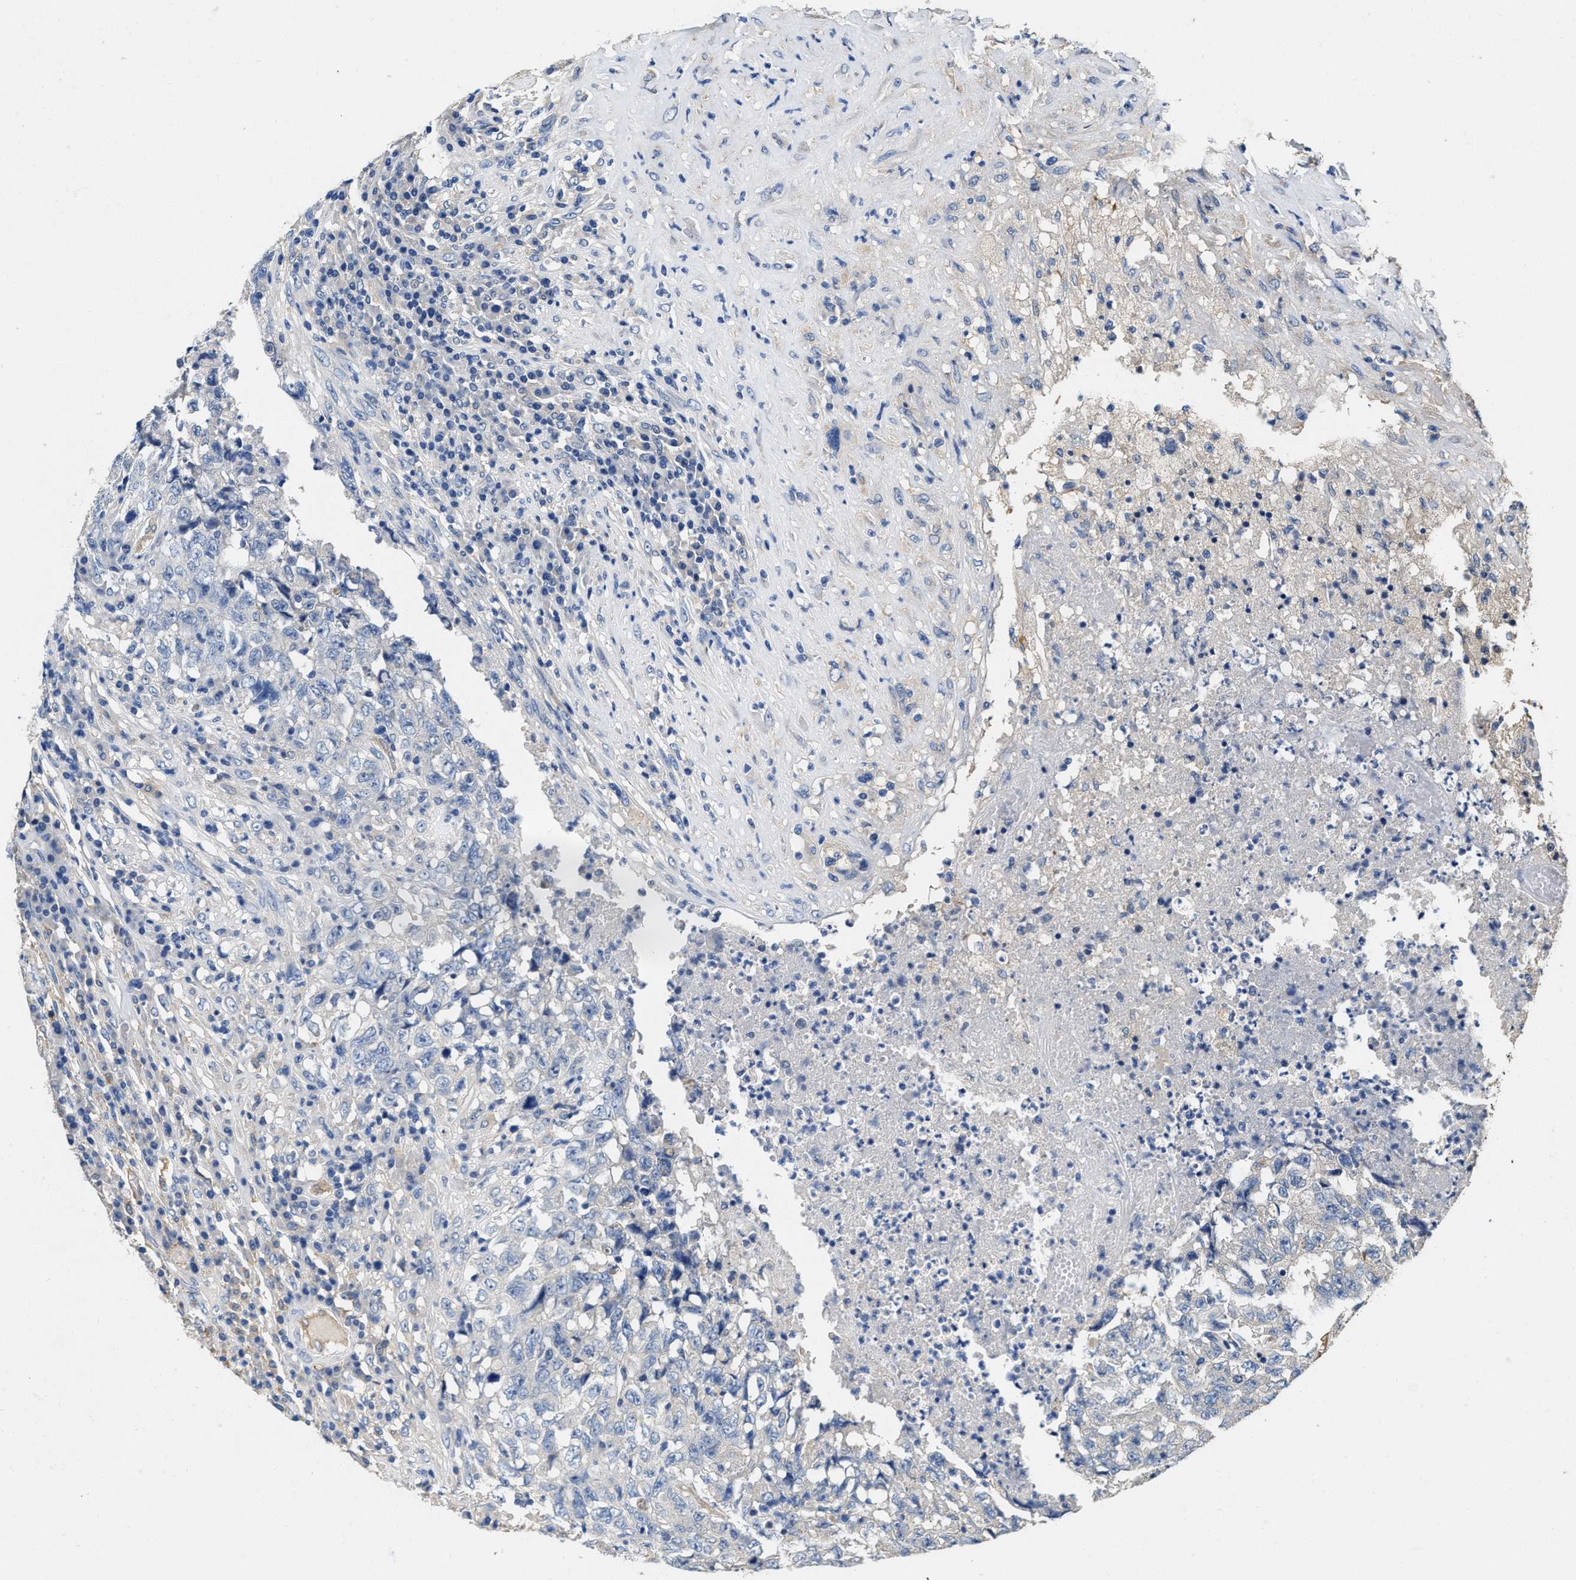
{"staining": {"intensity": "negative", "quantity": "none", "location": "none"}, "tissue": "testis cancer", "cell_type": "Tumor cells", "image_type": "cancer", "snomed": [{"axis": "morphology", "description": "Necrosis, NOS"}, {"axis": "morphology", "description": "Carcinoma, Embryonal, NOS"}, {"axis": "topography", "description": "Testis"}], "caption": "High magnification brightfield microscopy of testis embryonal carcinoma stained with DAB (3,3'-diaminobenzidine) (brown) and counterstained with hematoxylin (blue): tumor cells show no significant positivity.", "gene": "PEG10", "patient": {"sex": "male", "age": 19}}